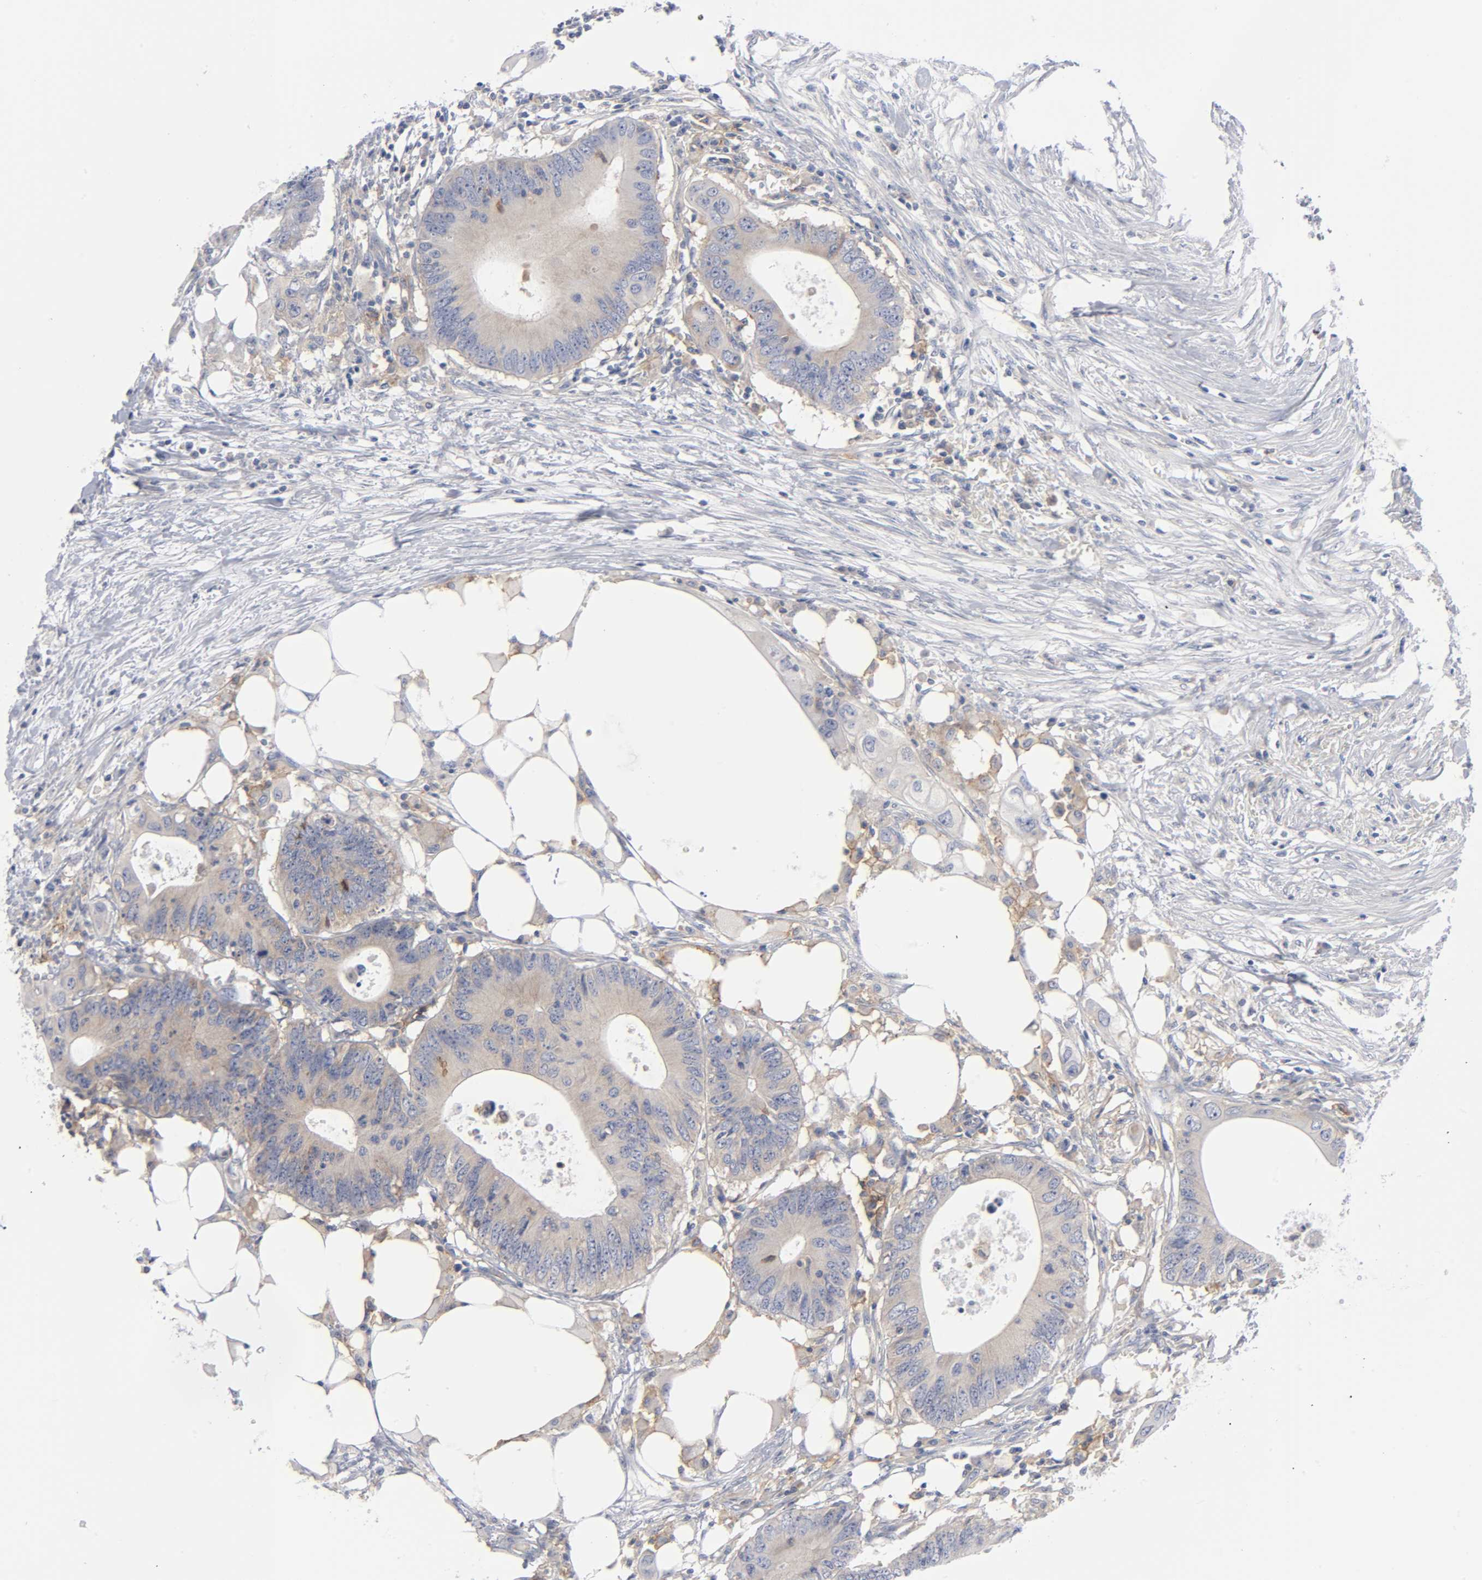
{"staining": {"intensity": "moderate", "quantity": ">75%", "location": "cytoplasmic/membranous"}, "tissue": "colorectal cancer", "cell_type": "Tumor cells", "image_type": "cancer", "snomed": [{"axis": "morphology", "description": "Adenocarcinoma, NOS"}, {"axis": "topography", "description": "Colon"}], "caption": "Moderate cytoplasmic/membranous expression for a protein is identified in approximately >75% of tumor cells of colorectal cancer (adenocarcinoma) using IHC.", "gene": "CD86", "patient": {"sex": "male", "age": 71}}